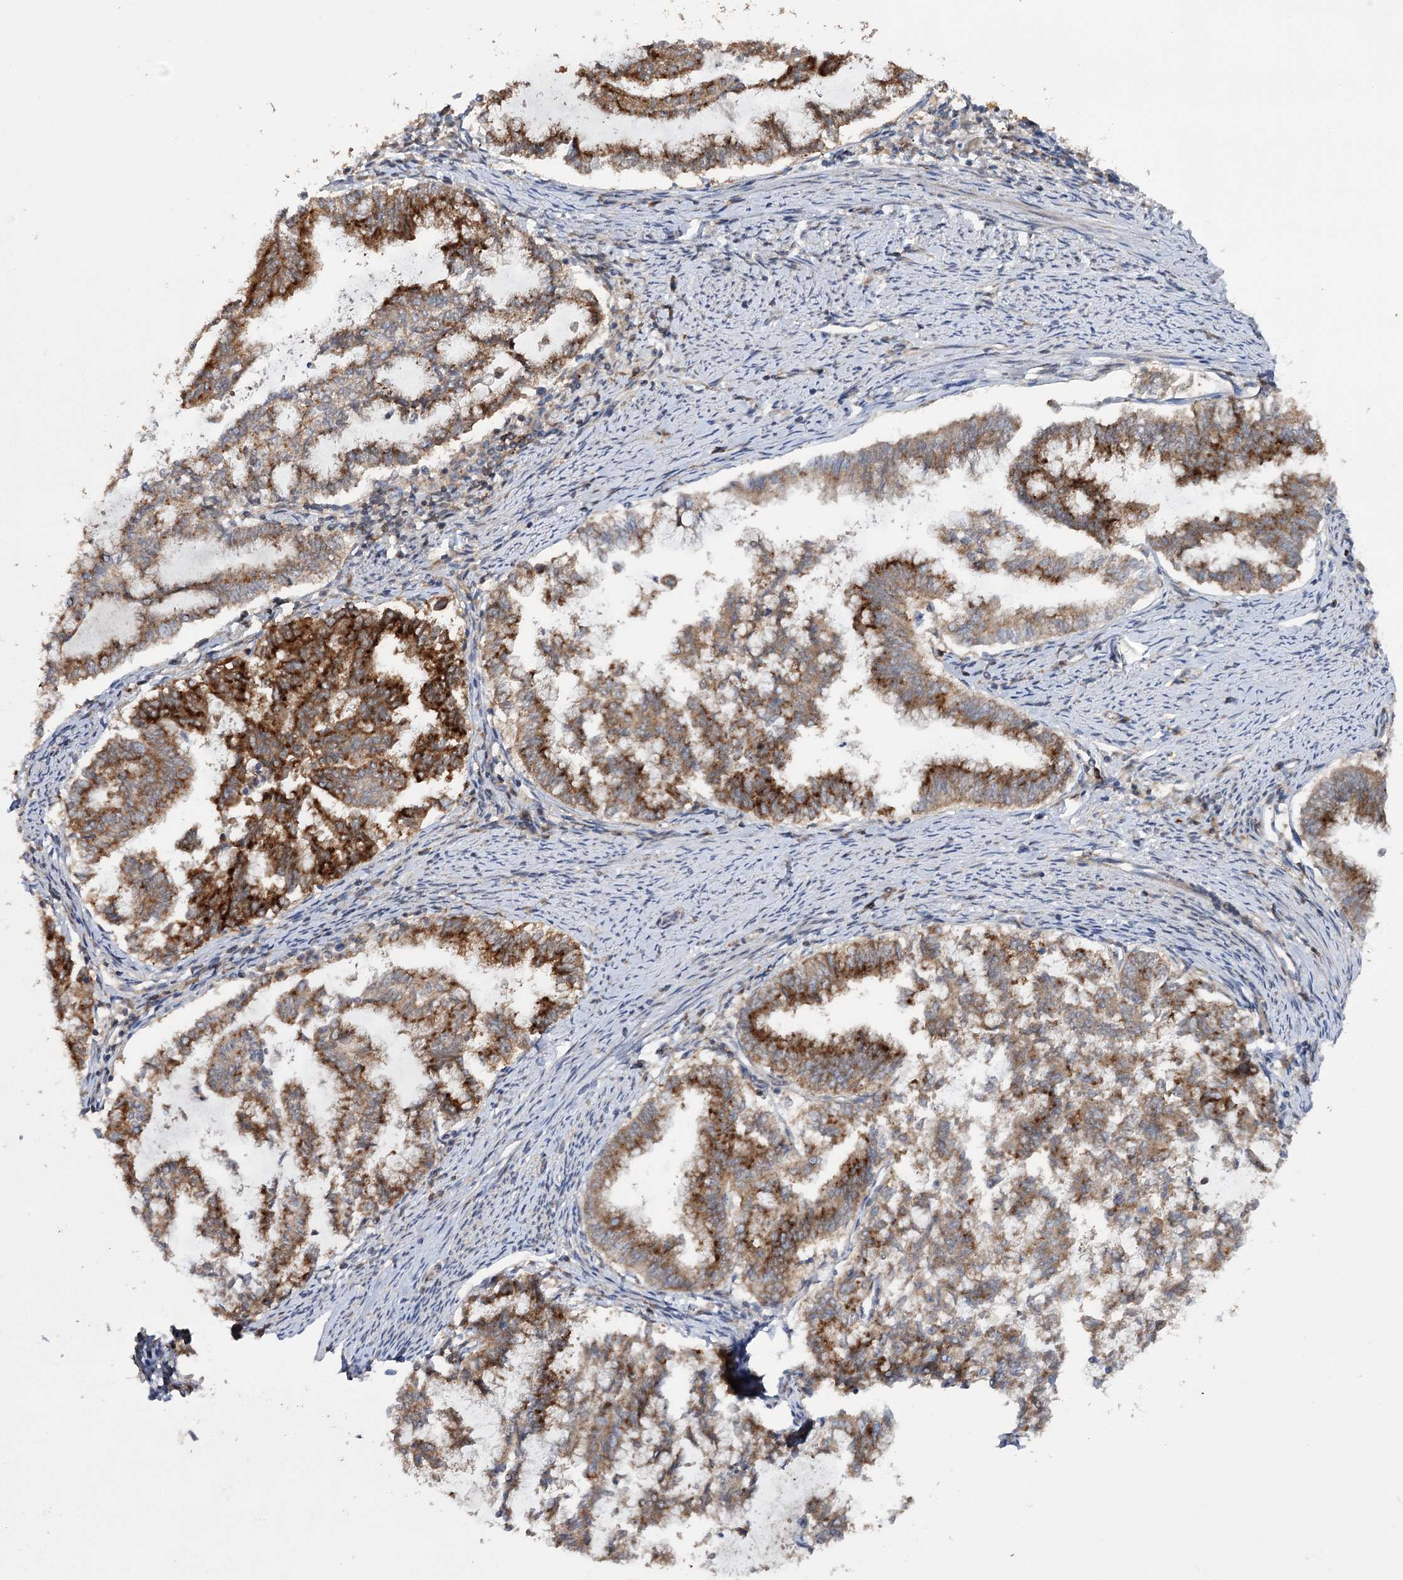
{"staining": {"intensity": "strong", "quantity": ">75%", "location": "cytoplasmic/membranous"}, "tissue": "endometrial cancer", "cell_type": "Tumor cells", "image_type": "cancer", "snomed": [{"axis": "morphology", "description": "Adenocarcinoma, NOS"}, {"axis": "topography", "description": "Endometrium"}], "caption": "IHC histopathology image of neoplastic tissue: endometrial adenocarcinoma stained using immunohistochemistry (IHC) exhibits high levels of strong protein expression localized specifically in the cytoplasmic/membranous of tumor cells, appearing as a cytoplasmic/membranous brown color.", "gene": "STX6", "patient": {"sex": "female", "age": 79}}